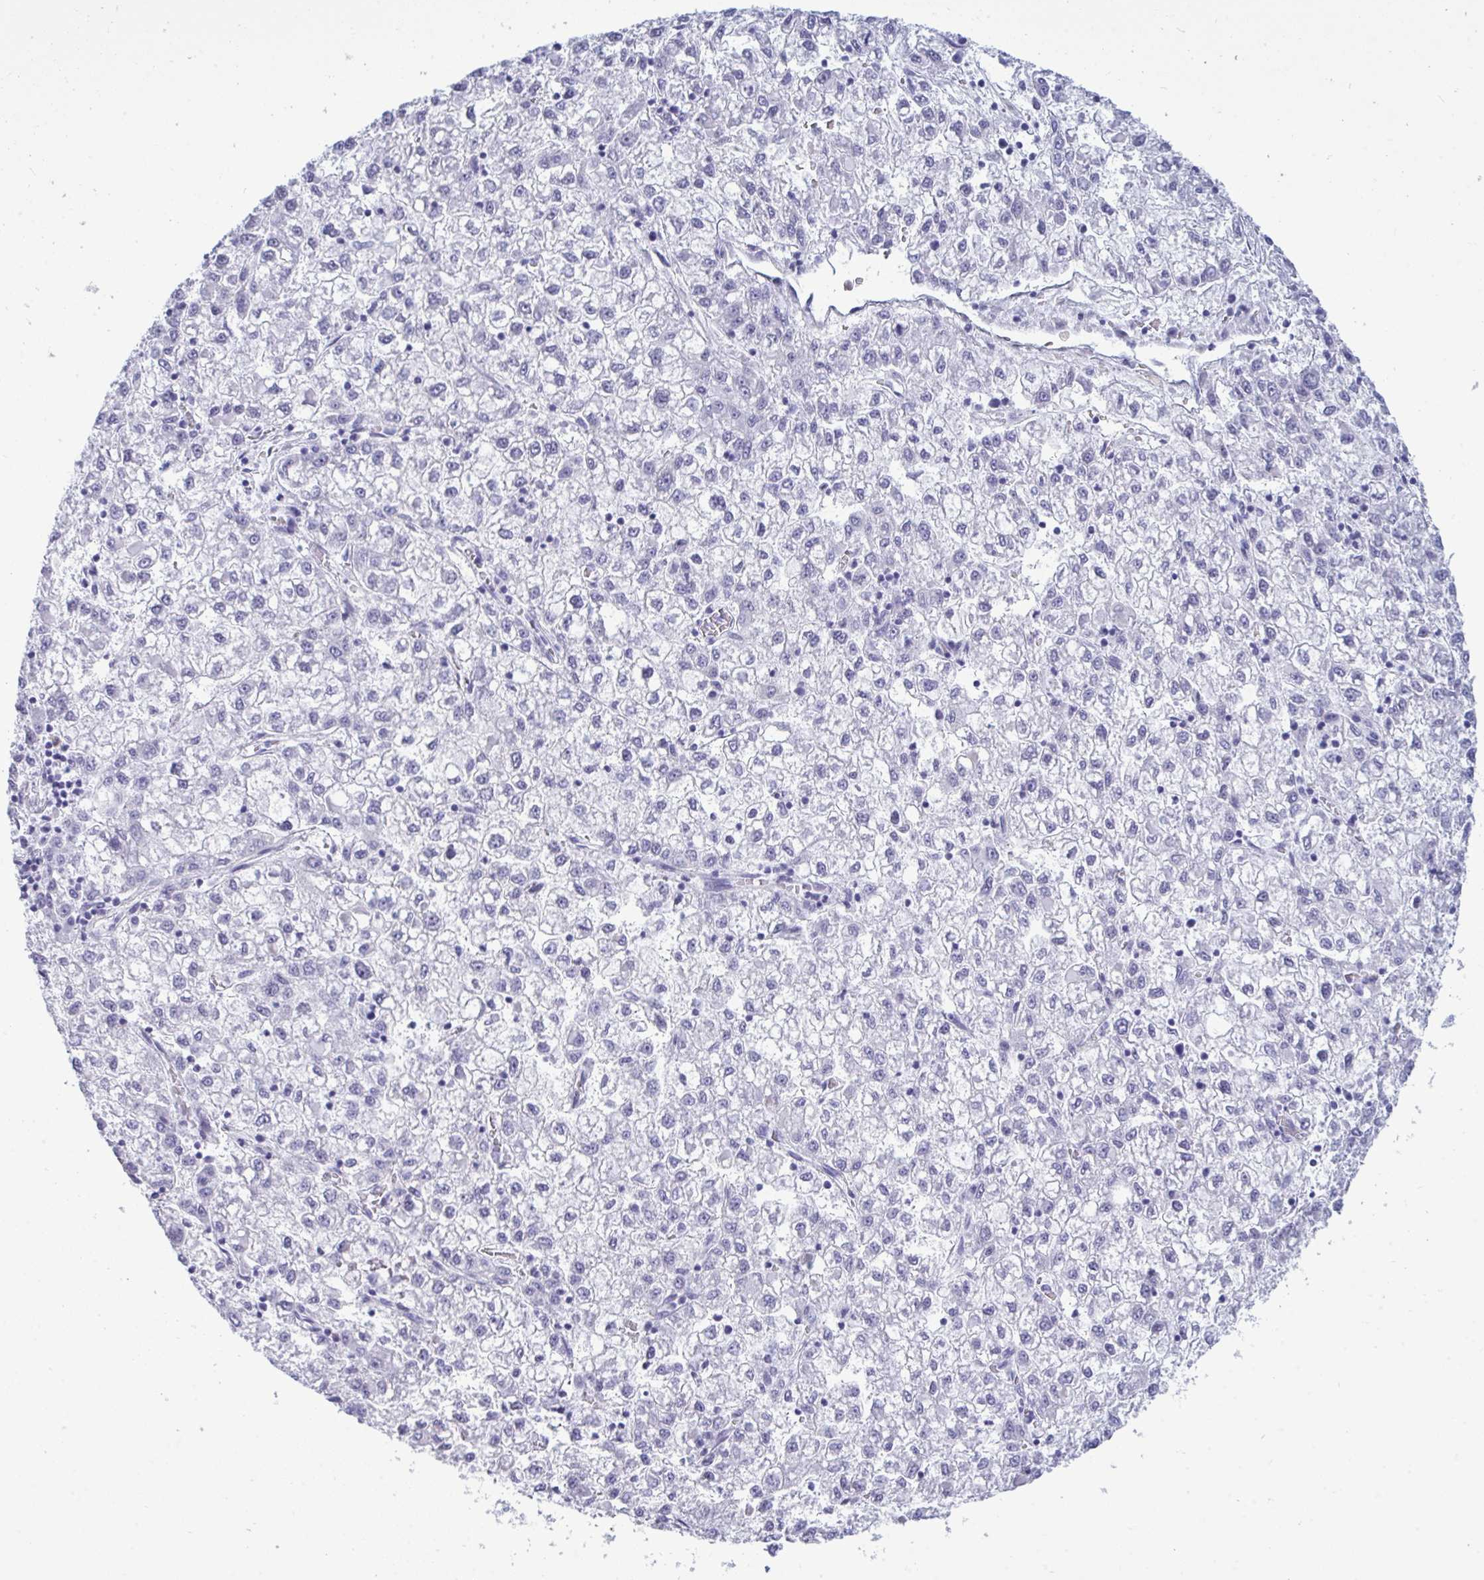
{"staining": {"intensity": "negative", "quantity": "none", "location": "none"}, "tissue": "liver cancer", "cell_type": "Tumor cells", "image_type": "cancer", "snomed": [{"axis": "morphology", "description": "Carcinoma, Hepatocellular, NOS"}, {"axis": "topography", "description": "Liver"}], "caption": "Tumor cells show no significant protein positivity in liver cancer.", "gene": "MYH10", "patient": {"sex": "male", "age": 40}}